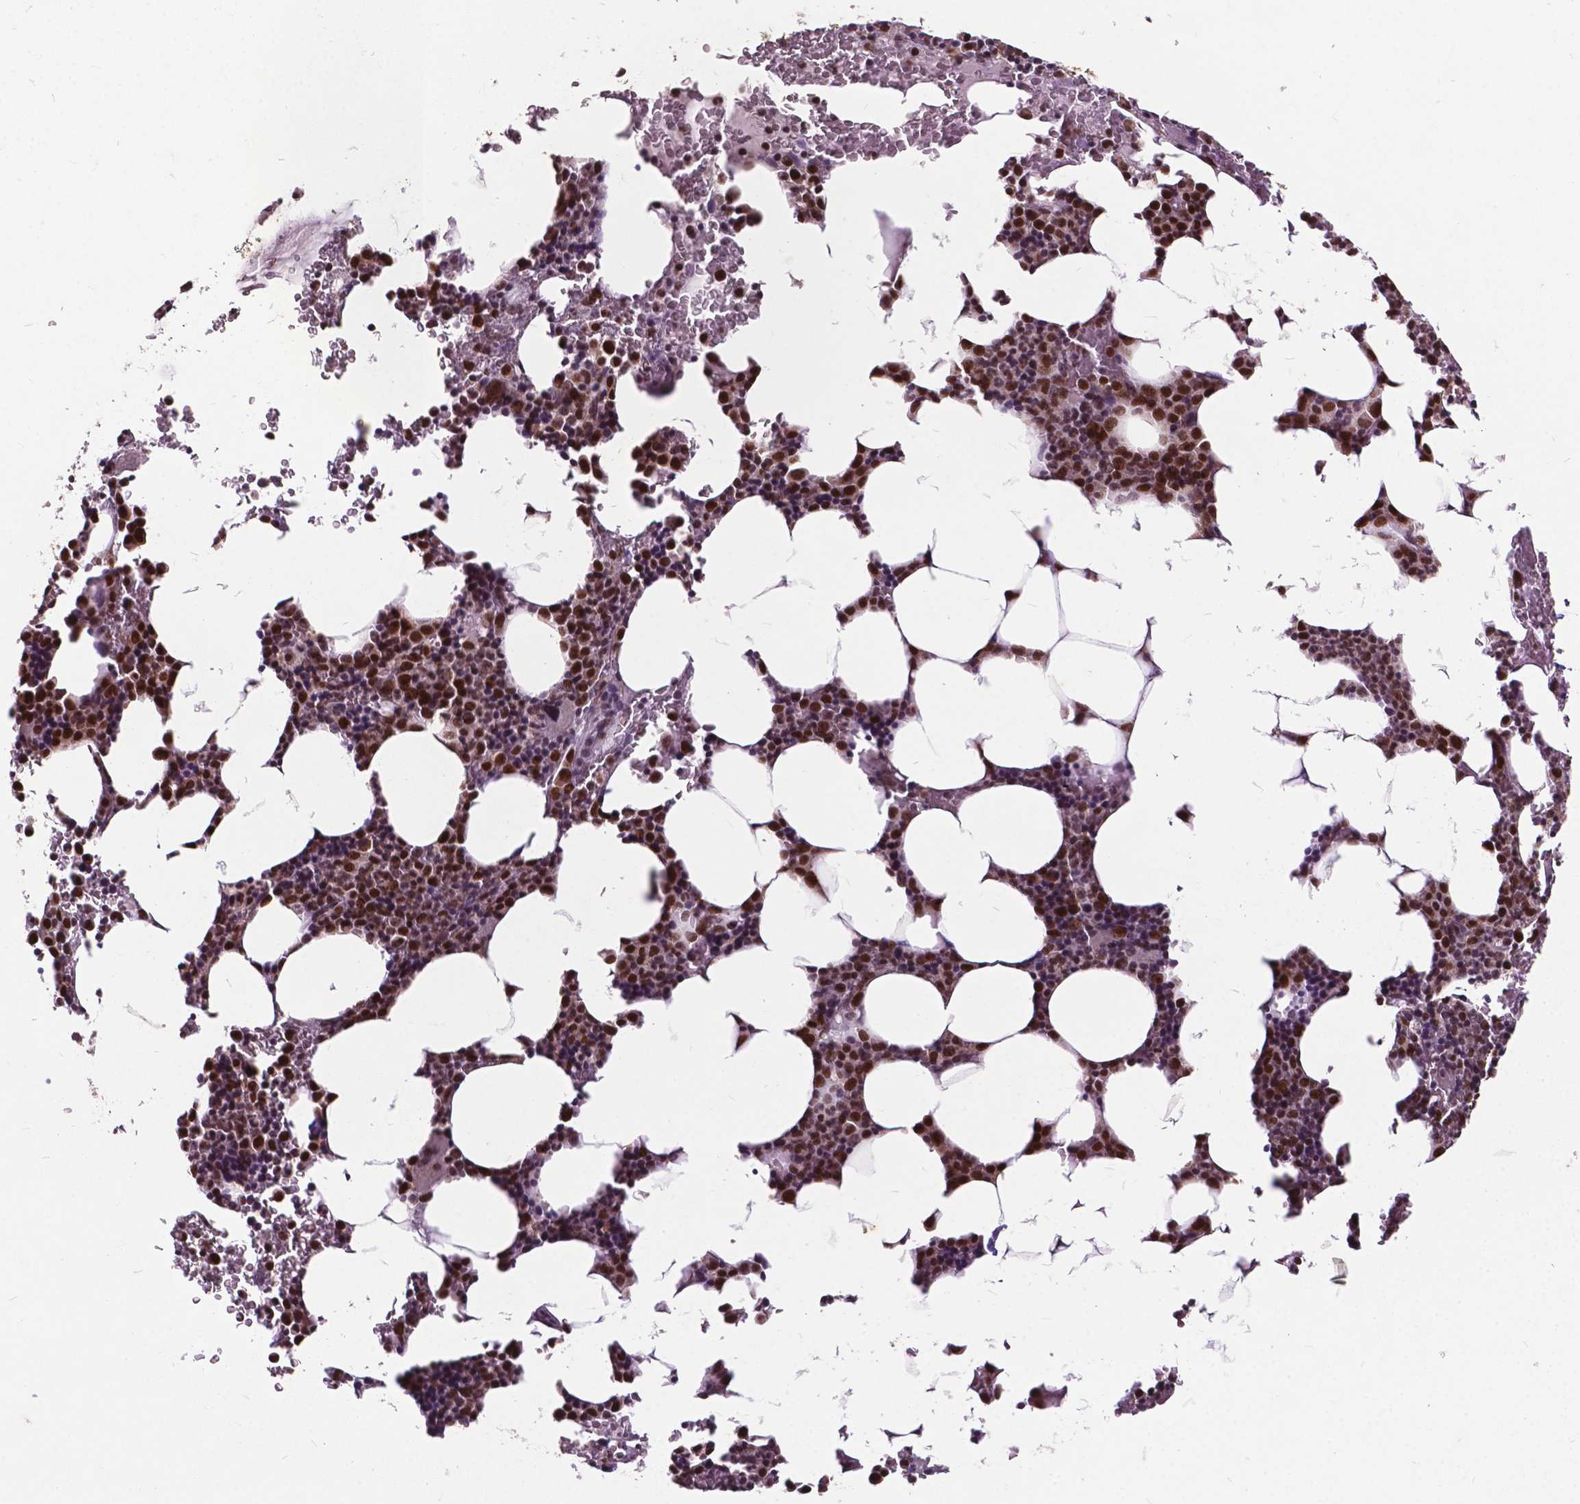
{"staining": {"intensity": "strong", "quantity": "25%-75%", "location": "cytoplasmic/membranous,nuclear"}, "tissue": "bone marrow", "cell_type": "Hematopoietic cells", "image_type": "normal", "snomed": [{"axis": "morphology", "description": "Normal tissue, NOS"}, {"axis": "topography", "description": "Bone marrow"}], "caption": "A high-resolution micrograph shows immunohistochemistry (IHC) staining of unremarkable bone marrow, which demonstrates strong cytoplasmic/membranous,nuclear staining in approximately 25%-75% of hematopoietic cells.", "gene": "MSH2", "patient": {"sex": "male", "age": 73}}